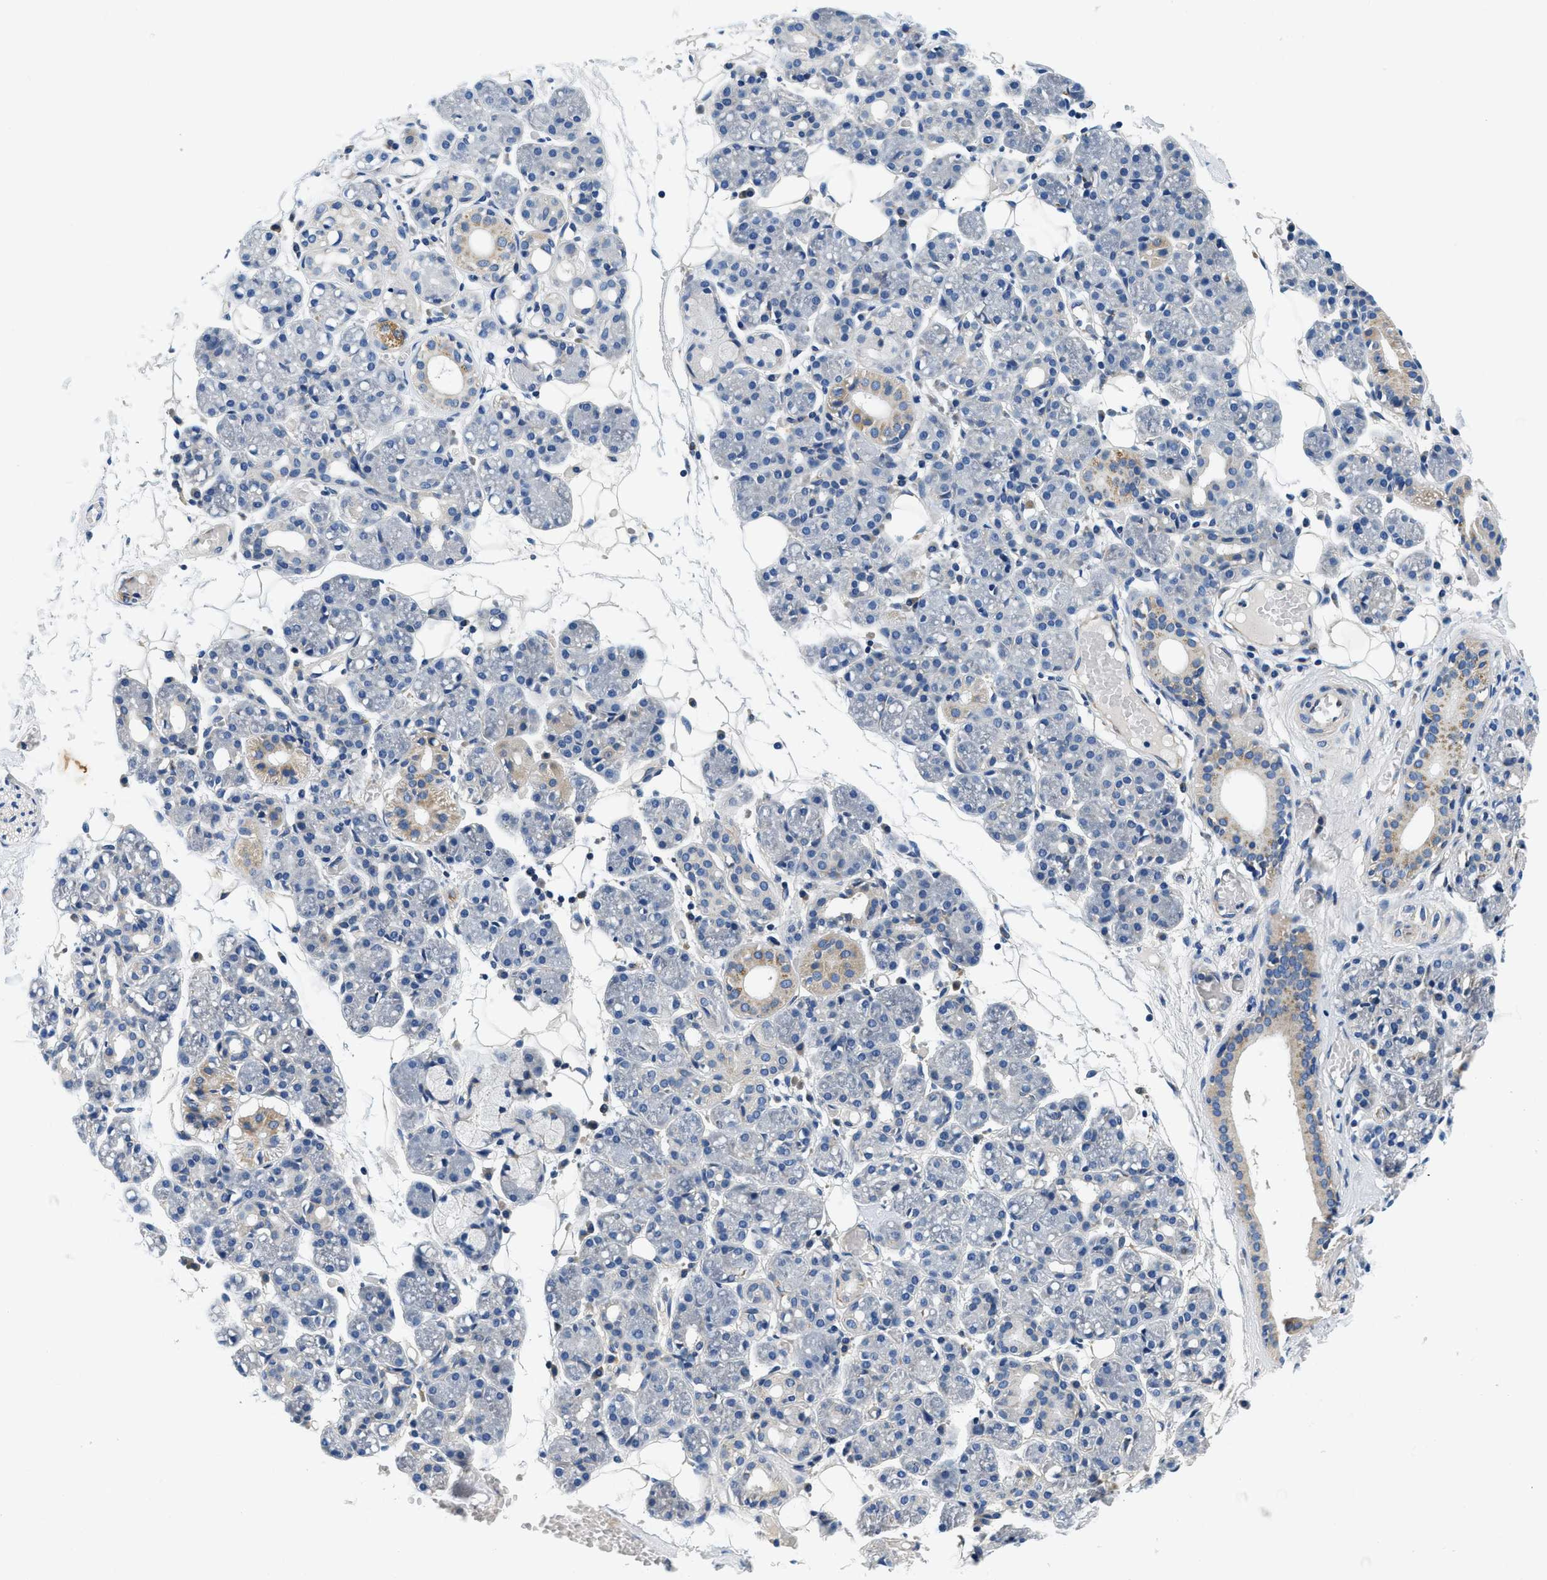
{"staining": {"intensity": "moderate", "quantity": "<25%", "location": "cytoplasmic/membranous"}, "tissue": "salivary gland", "cell_type": "Glandular cells", "image_type": "normal", "snomed": [{"axis": "morphology", "description": "Normal tissue, NOS"}, {"axis": "topography", "description": "Salivary gland"}], "caption": "Glandular cells display low levels of moderate cytoplasmic/membranous positivity in approximately <25% of cells in normal salivary gland. The staining is performed using DAB (3,3'-diaminobenzidine) brown chromogen to label protein expression. The nuclei are counter-stained blue using hematoxylin.", "gene": "SAMD4B", "patient": {"sex": "male", "age": 63}}